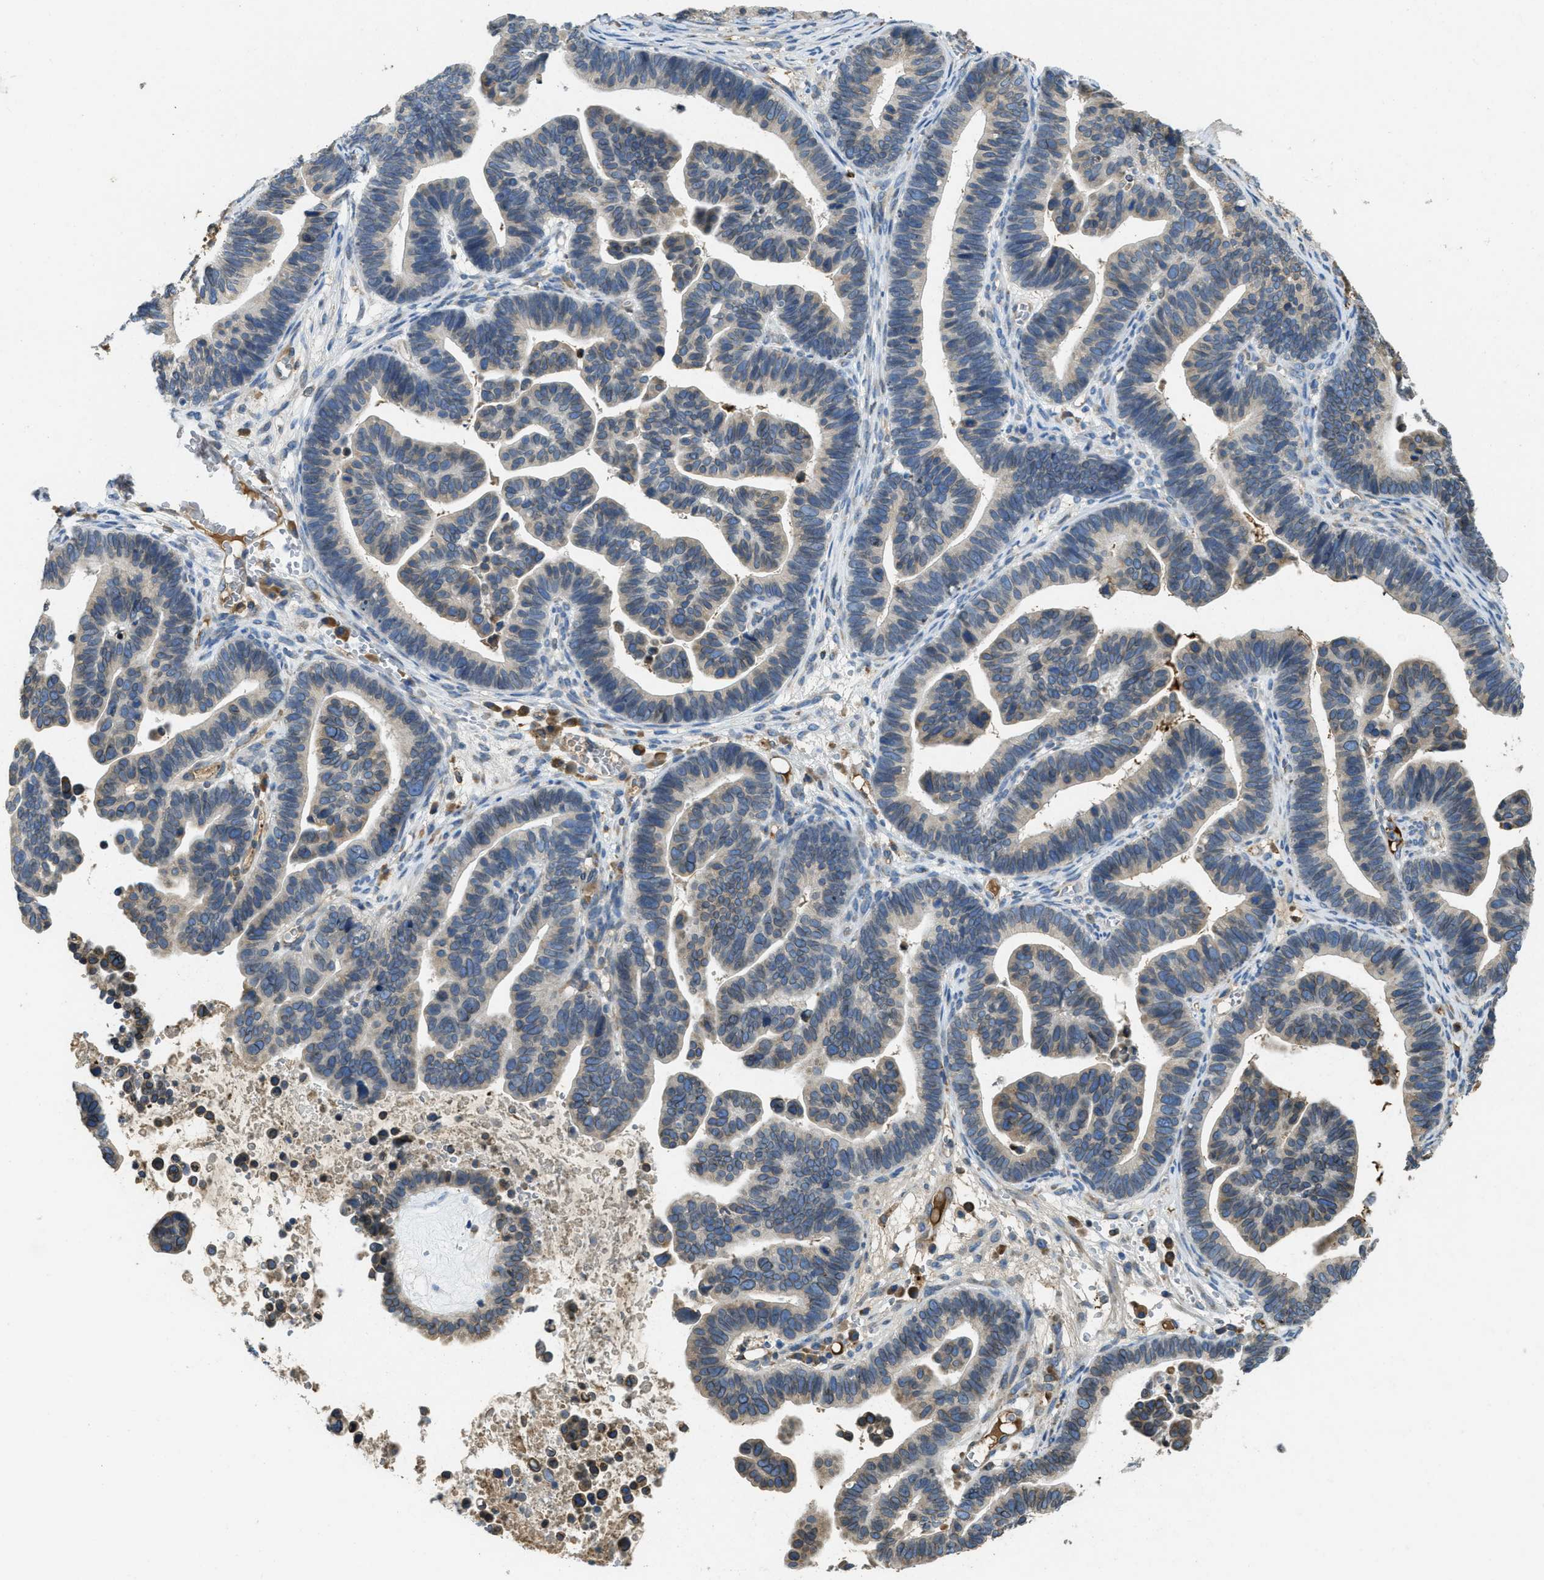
{"staining": {"intensity": "weak", "quantity": "<25%", "location": "cytoplasmic/membranous"}, "tissue": "ovarian cancer", "cell_type": "Tumor cells", "image_type": "cancer", "snomed": [{"axis": "morphology", "description": "Cystadenocarcinoma, serous, NOS"}, {"axis": "topography", "description": "Ovary"}], "caption": "DAB immunohistochemical staining of human serous cystadenocarcinoma (ovarian) reveals no significant staining in tumor cells. (DAB (3,3'-diaminobenzidine) IHC, high magnification).", "gene": "MPDU1", "patient": {"sex": "female", "age": 56}}